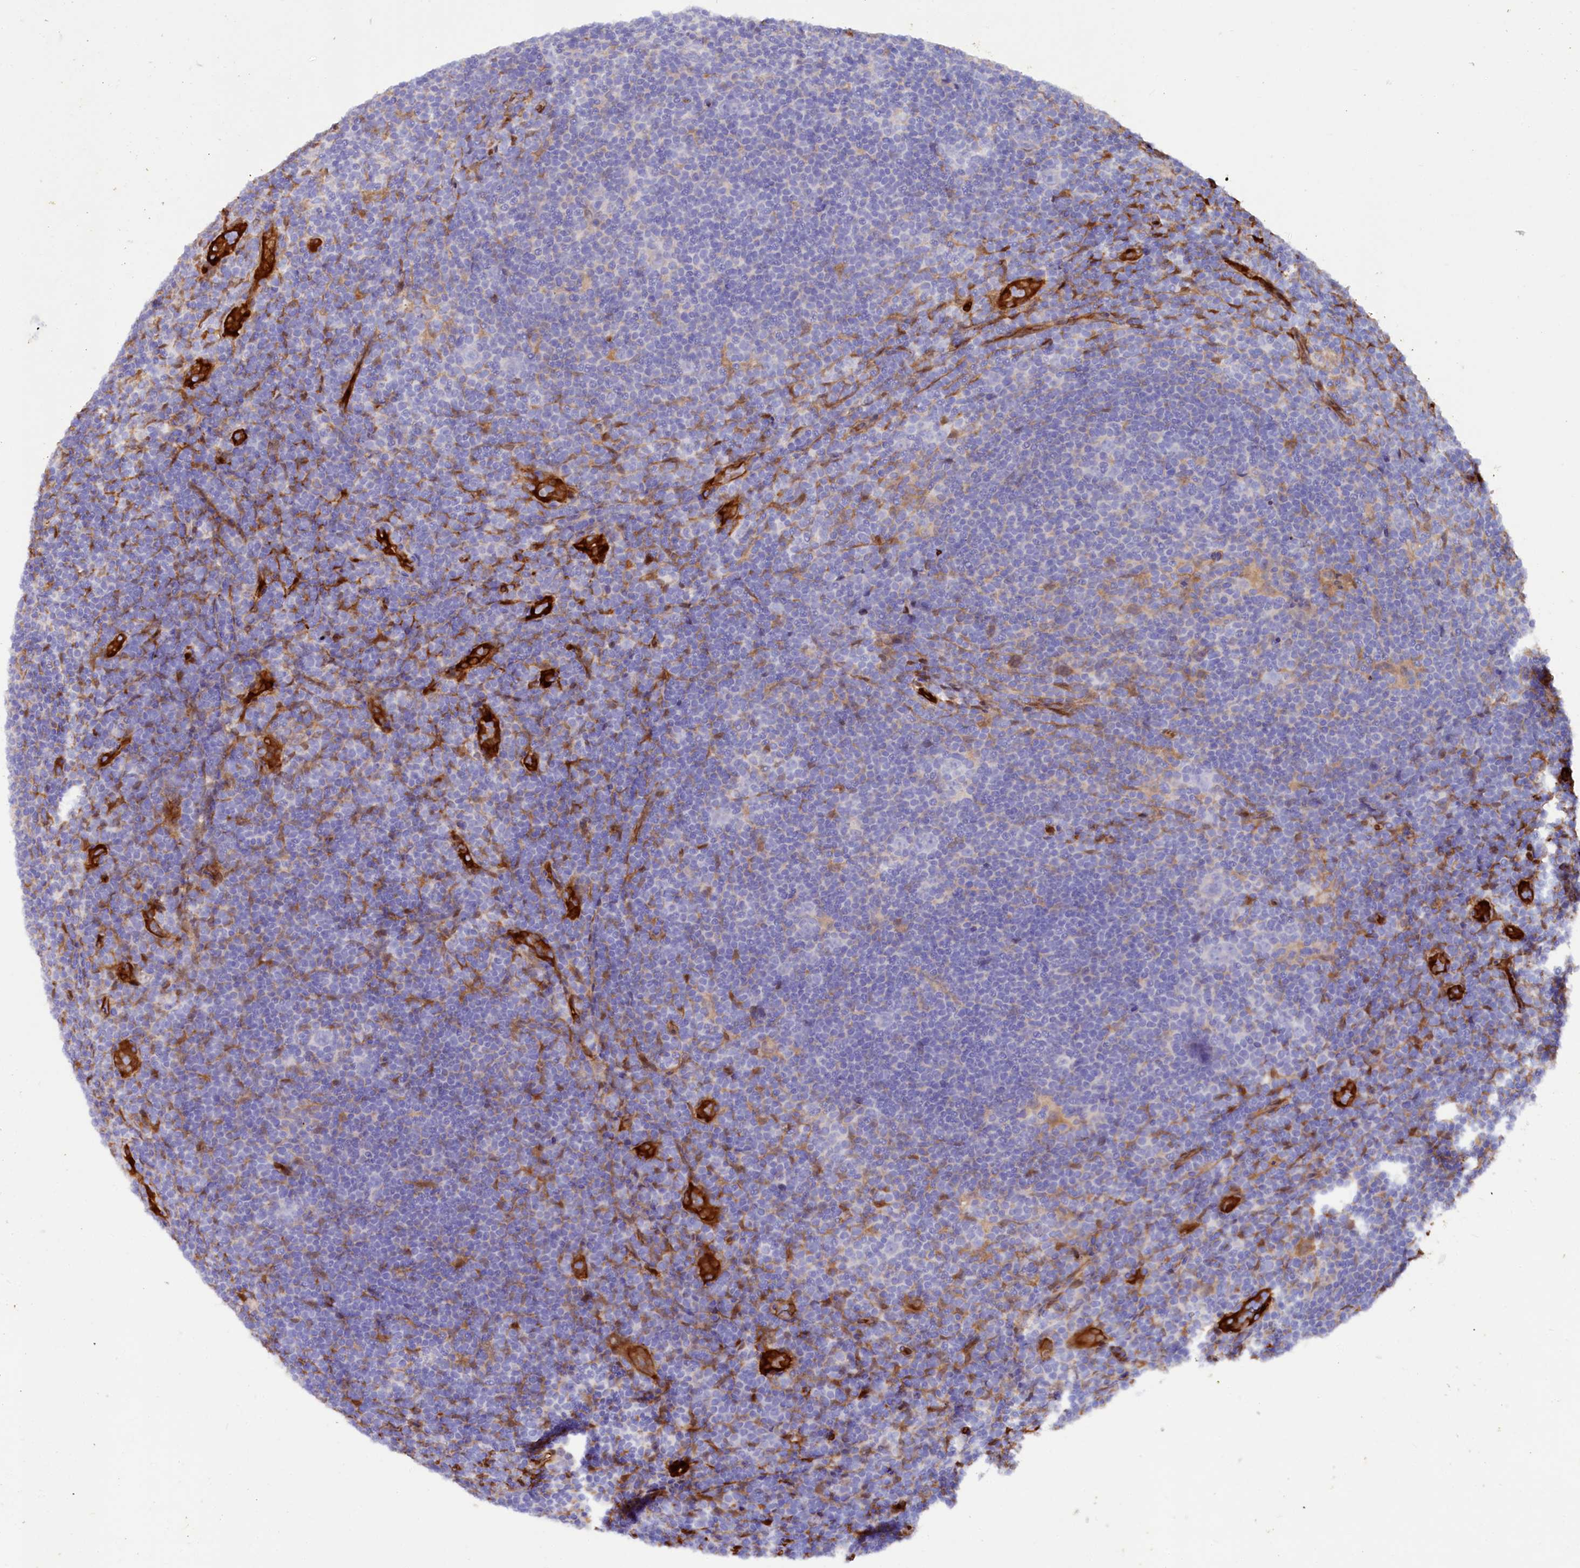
{"staining": {"intensity": "negative", "quantity": "none", "location": "none"}, "tissue": "lymphoma", "cell_type": "Tumor cells", "image_type": "cancer", "snomed": [{"axis": "morphology", "description": "Hodgkin's disease, NOS"}, {"axis": "topography", "description": "Lymph node"}], "caption": "DAB immunohistochemical staining of lymphoma displays no significant positivity in tumor cells.", "gene": "IL17RD", "patient": {"sex": "female", "age": 57}}